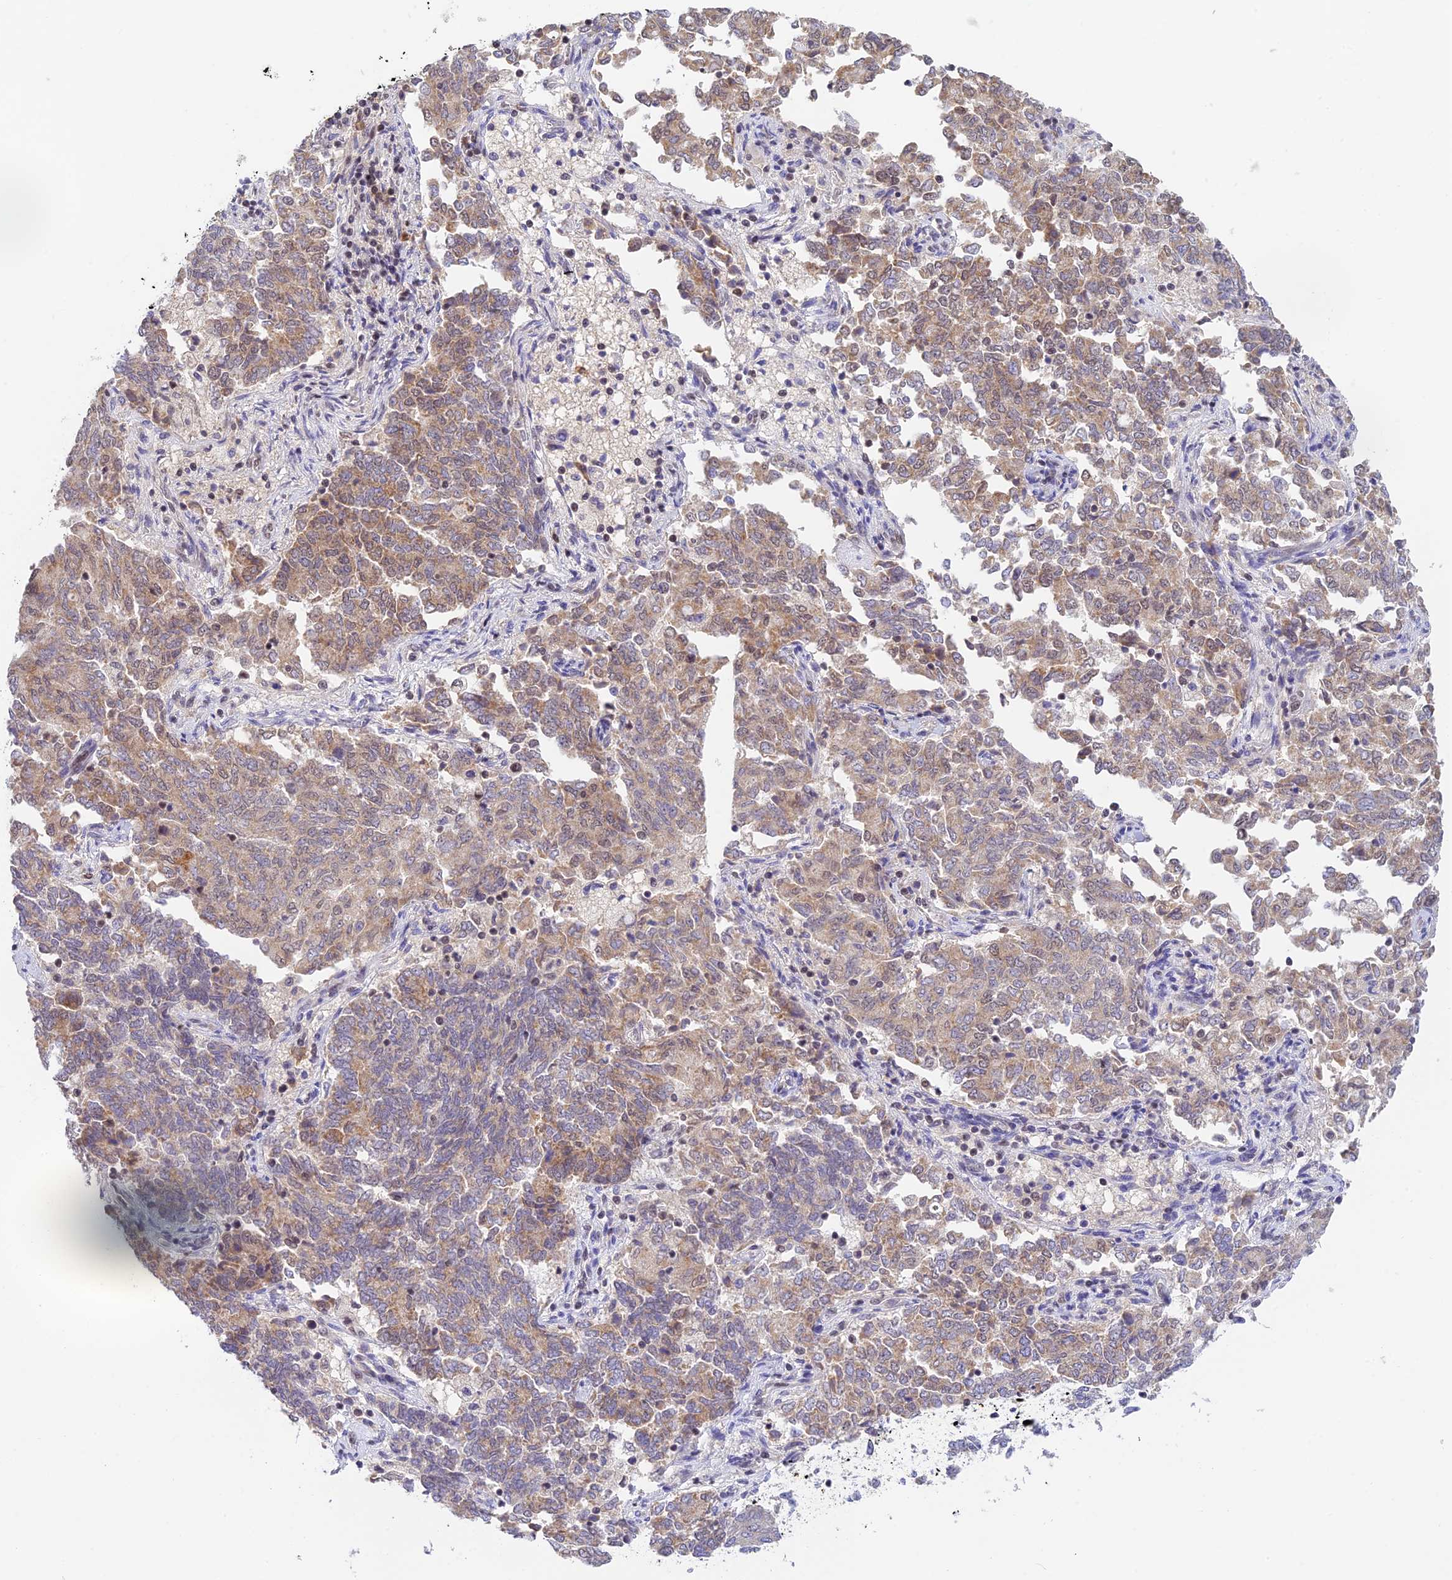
{"staining": {"intensity": "weak", "quantity": ">75%", "location": "cytoplasmic/membranous"}, "tissue": "endometrial cancer", "cell_type": "Tumor cells", "image_type": "cancer", "snomed": [{"axis": "morphology", "description": "Adenocarcinoma, NOS"}, {"axis": "topography", "description": "Endometrium"}], "caption": "A high-resolution histopathology image shows IHC staining of adenocarcinoma (endometrial), which displays weak cytoplasmic/membranous positivity in about >75% of tumor cells. (DAB IHC with brightfield microscopy, high magnification).", "gene": "PEX16", "patient": {"sex": "female", "age": 80}}